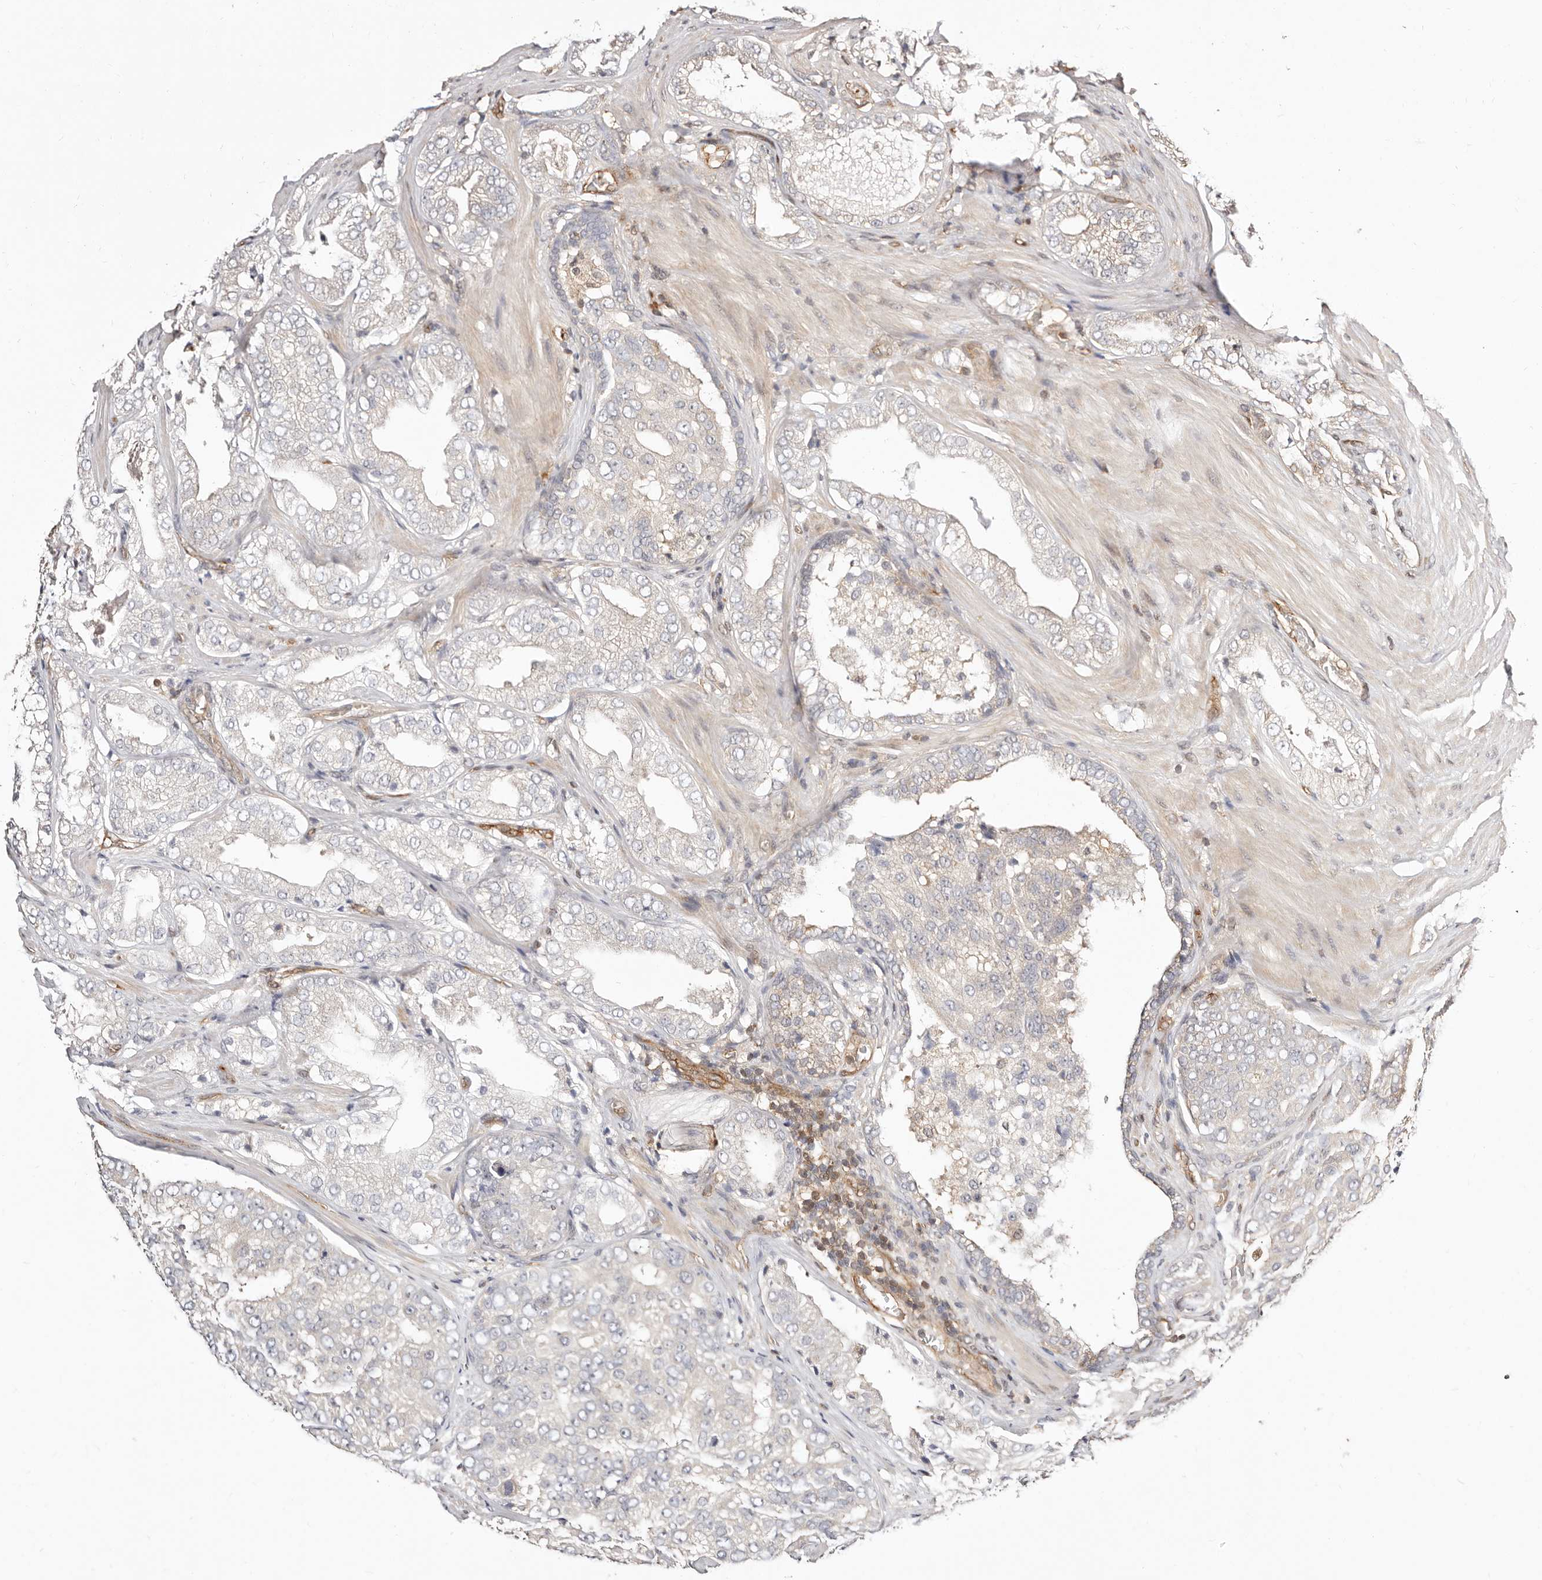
{"staining": {"intensity": "weak", "quantity": "<25%", "location": "cytoplasmic/membranous"}, "tissue": "prostate cancer", "cell_type": "Tumor cells", "image_type": "cancer", "snomed": [{"axis": "morphology", "description": "Adenocarcinoma, High grade"}, {"axis": "topography", "description": "Prostate"}], "caption": "Immunohistochemical staining of prostate cancer shows no significant expression in tumor cells. (DAB immunohistochemistry (IHC) visualized using brightfield microscopy, high magnification).", "gene": "STAT5A", "patient": {"sex": "male", "age": 58}}